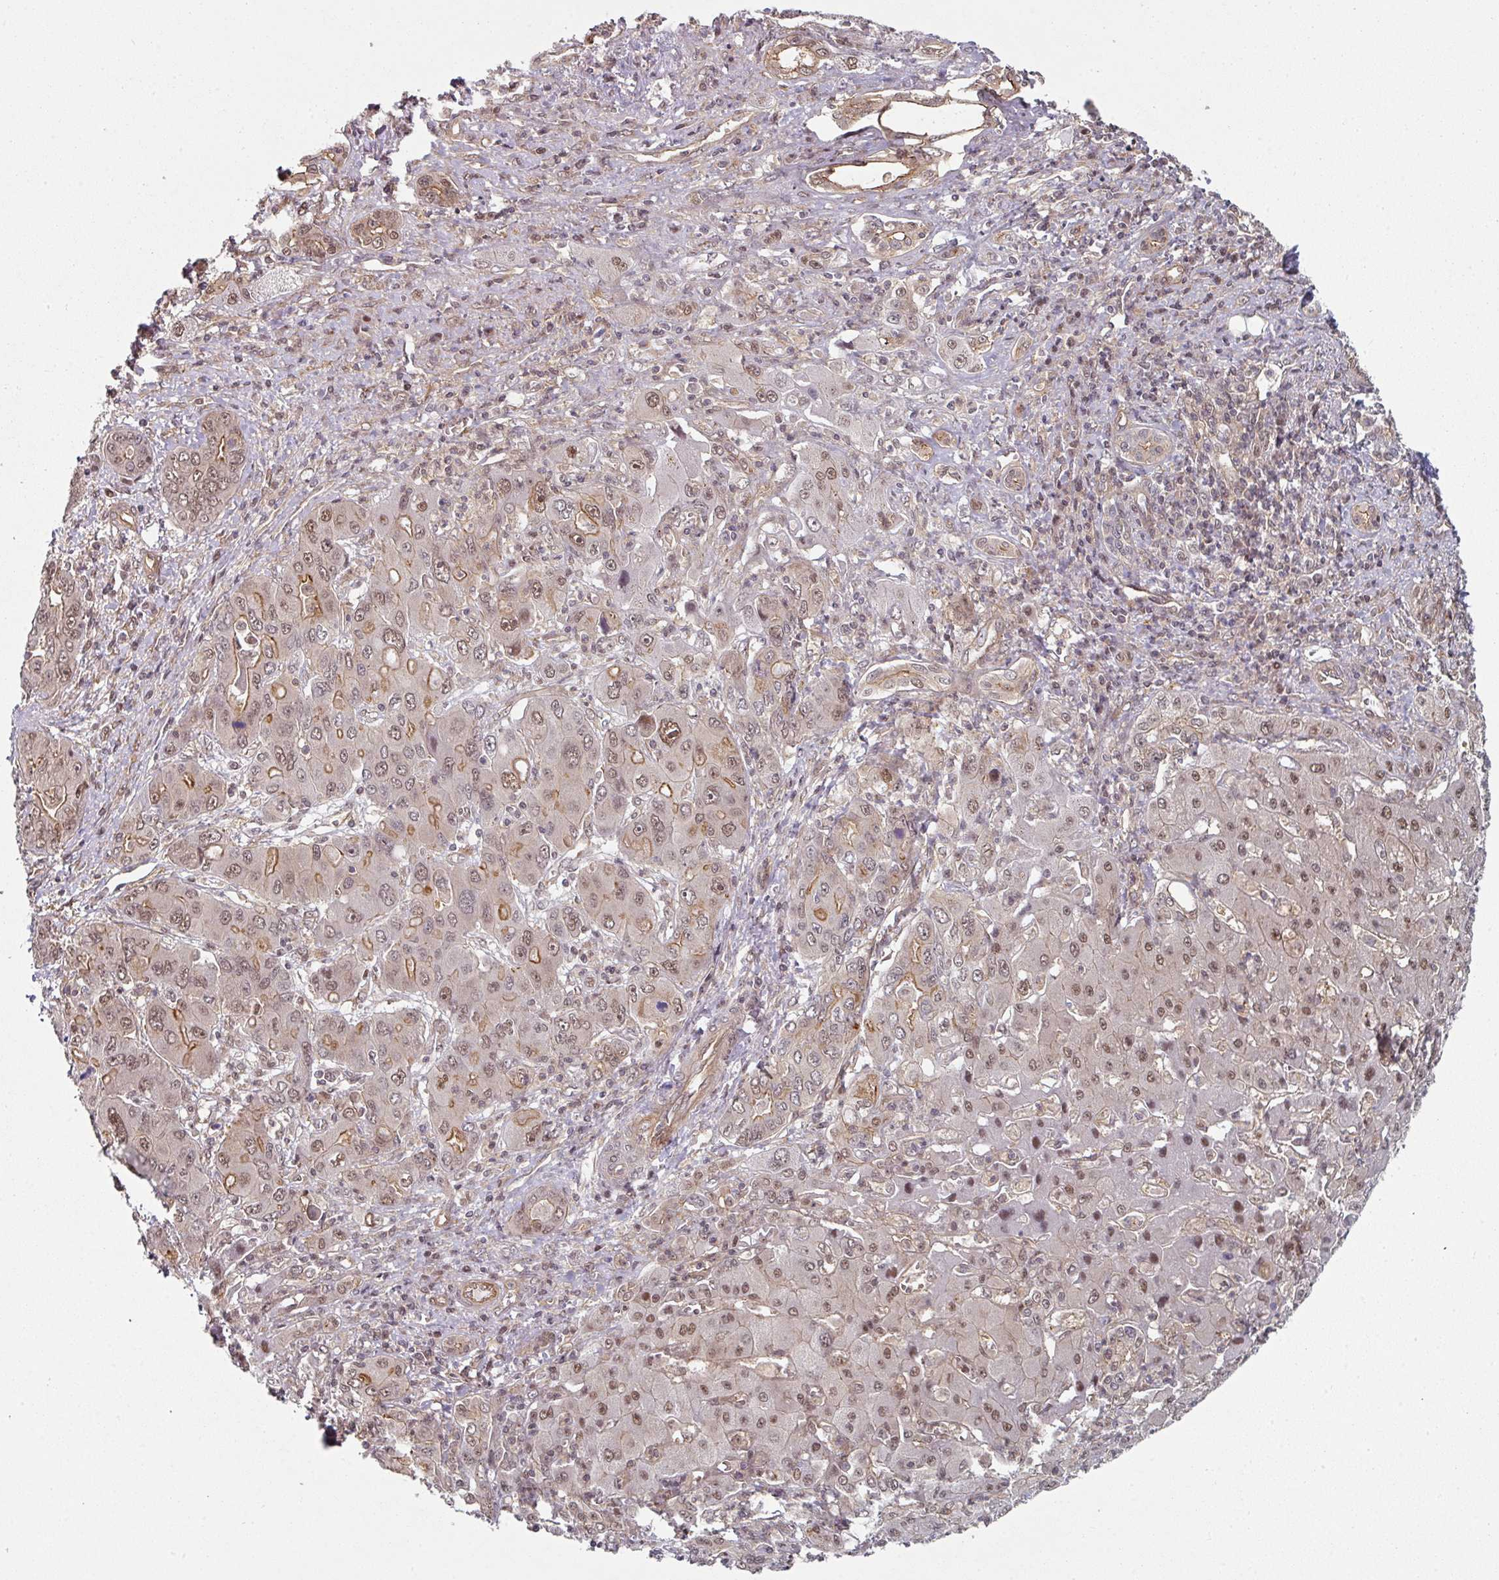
{"staining": {"intensity": "moderate", "quantity": ">75%", "location": "cytoplasmic/membranous,nuclear"}, "tissue": "liver cancer", "cell_type": "Tumor cells", "image_type": "cancer", "snomed": [{"axis": "morphology", "description": "Cholangiocarcinoma"}, {"axis": "topography", "description": "Liver"}], "caption": "The photomicrograph displays immunohistochemical staining of liver cancer. There is moderate cytoplasmic/membranous and nuclear expression is appreciated in about >75% of tumor cells.", "gene": "PSME3IP1", "patient": {"sex": "male", "age": 67}}